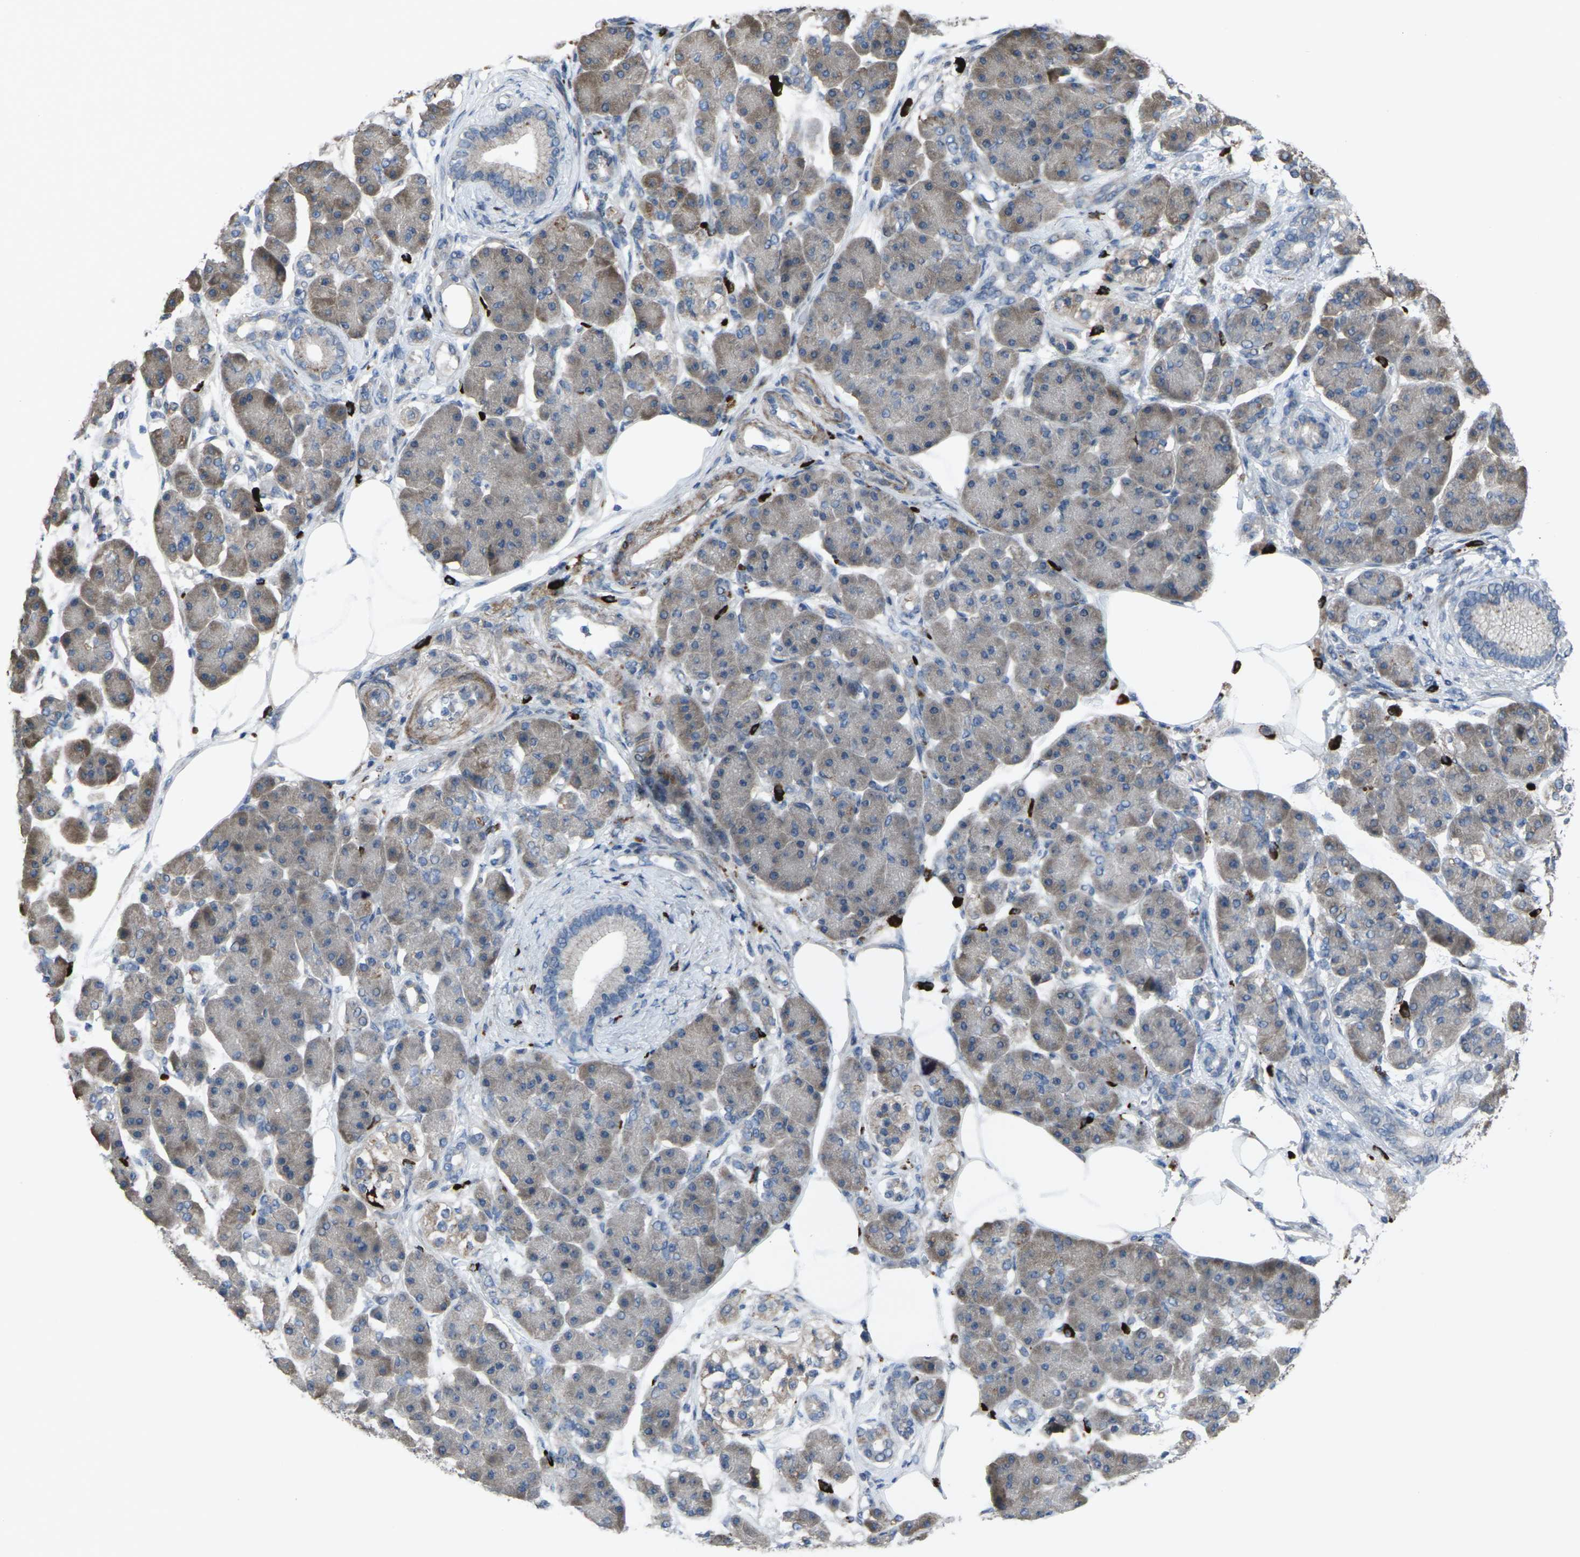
{"staining": {"intensity": "moderate", "quantity": ">75%", "location": "cytoplasmic/membranous"}, "tissue": "pancreatic cancer", "cell_type": "Tumor cells", "image_type": "cancer", "snomed": [{"axis": "morphology", "description": "Adenocarcinoma, NOS"}, {"axis": "morphology", "description": "Adenocarcinoma, metastatic, NOS"}, {"axis": "topography", "description": "Lymph node"}, {"axis": "topography", "description": "Pancreas"}, {"axis": "topography", "description": "Duodenum"}], "caption": "Protein staining reveals moderate cytoplasmic/membranous staining in approximately >75% of tumor cells in pancreatic cancer.", "gene": "CCR10", "patient": {"sex": "female", "age": 64}}